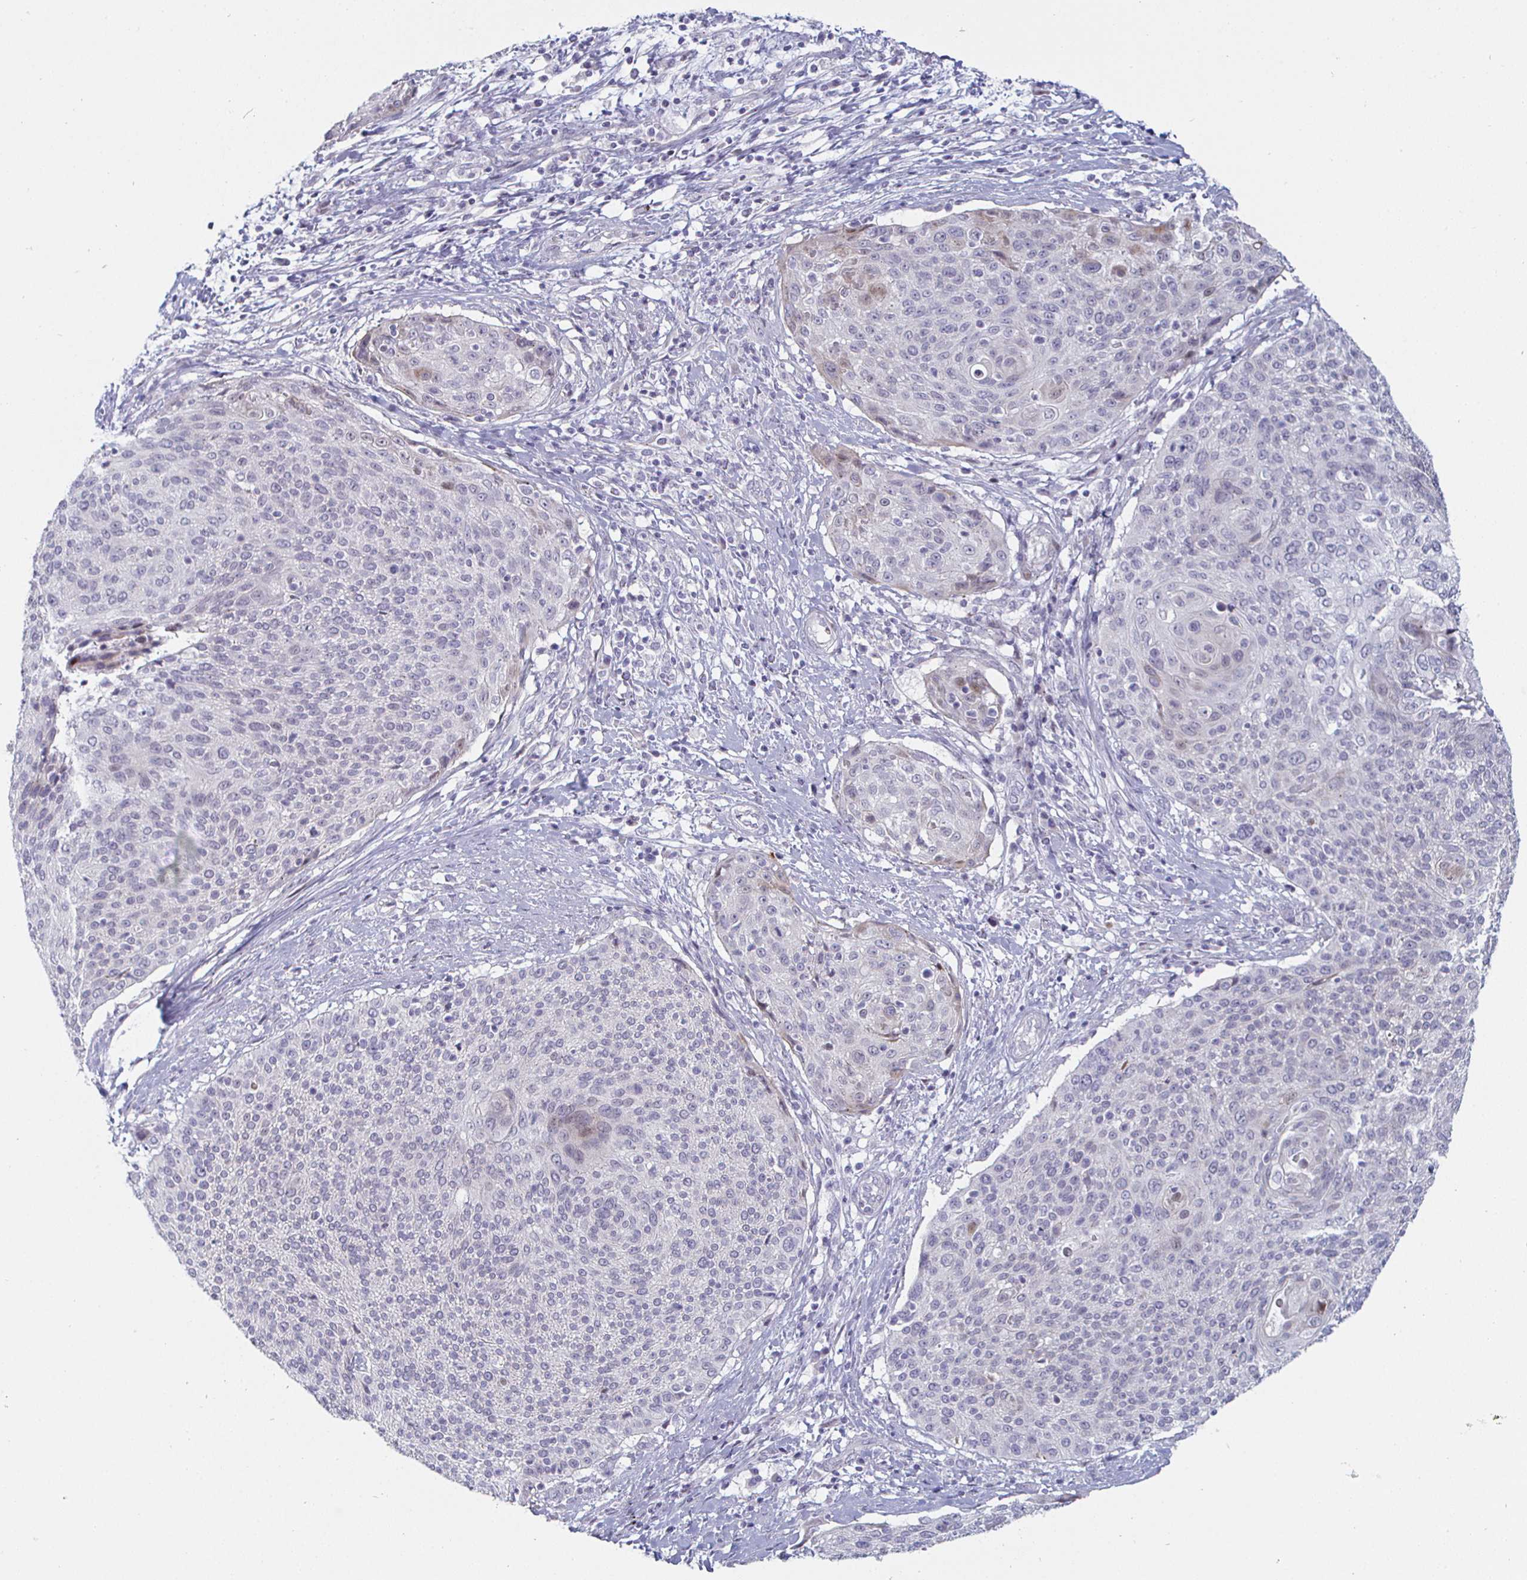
{"staining": {"intensity": "negative", "quantity": "none", "location": "none"}, "tissue": "cervical cancer", "cell_type": "Tumor cells", "image_type": "cancer", "snomed": [{"axis": "morphology", "description": "Squamous cell carcinoma, NOS"}, {"axis": "topography", "description": "Cervix"}], "caption": "Image shows no protein positivity in tumor cells of cervical cancer tissue.", "gene": "DMRTB1", "patient": {"sex": "female", "age": 31}}